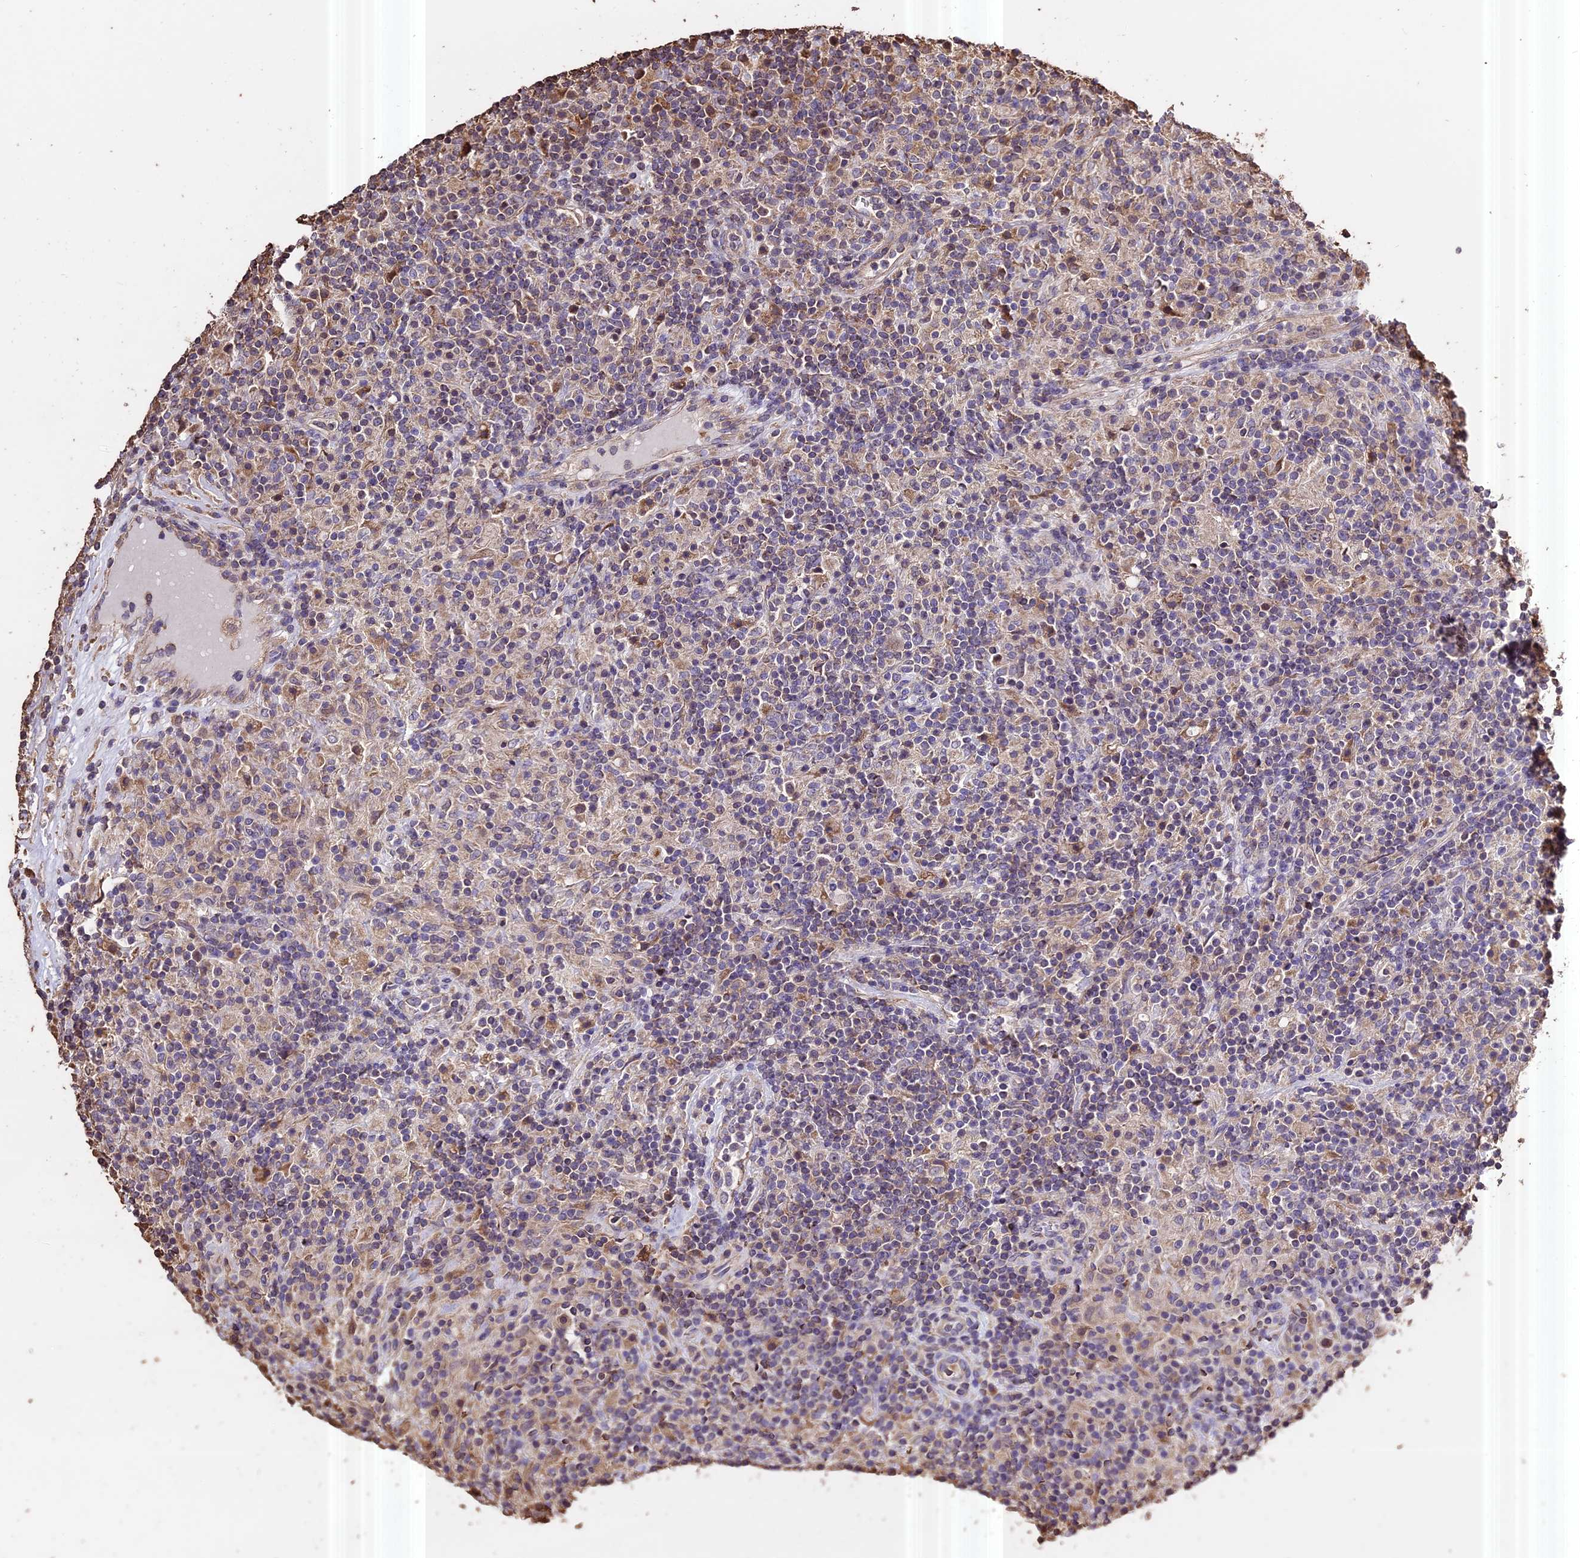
{"staining": {"intensity": "negative", "quantity": "none", "location": "none"}, "tissue": "lymphoma", "cell_type": "Tumor cells", "image_type": "cancer", "snomed": [{"axis": "morphology", "description": "Hodgkin's disease, NOS"}, {"axis": "topography", "description": "Lymph node"}], "caption": "Immunohistochemistry micrograph of lymphoma stained for a protein (brown), which reveals no positivity in tumor cells.", "gene": "PGPEP1L", "patient": {"sex": "male", "age": 70}}